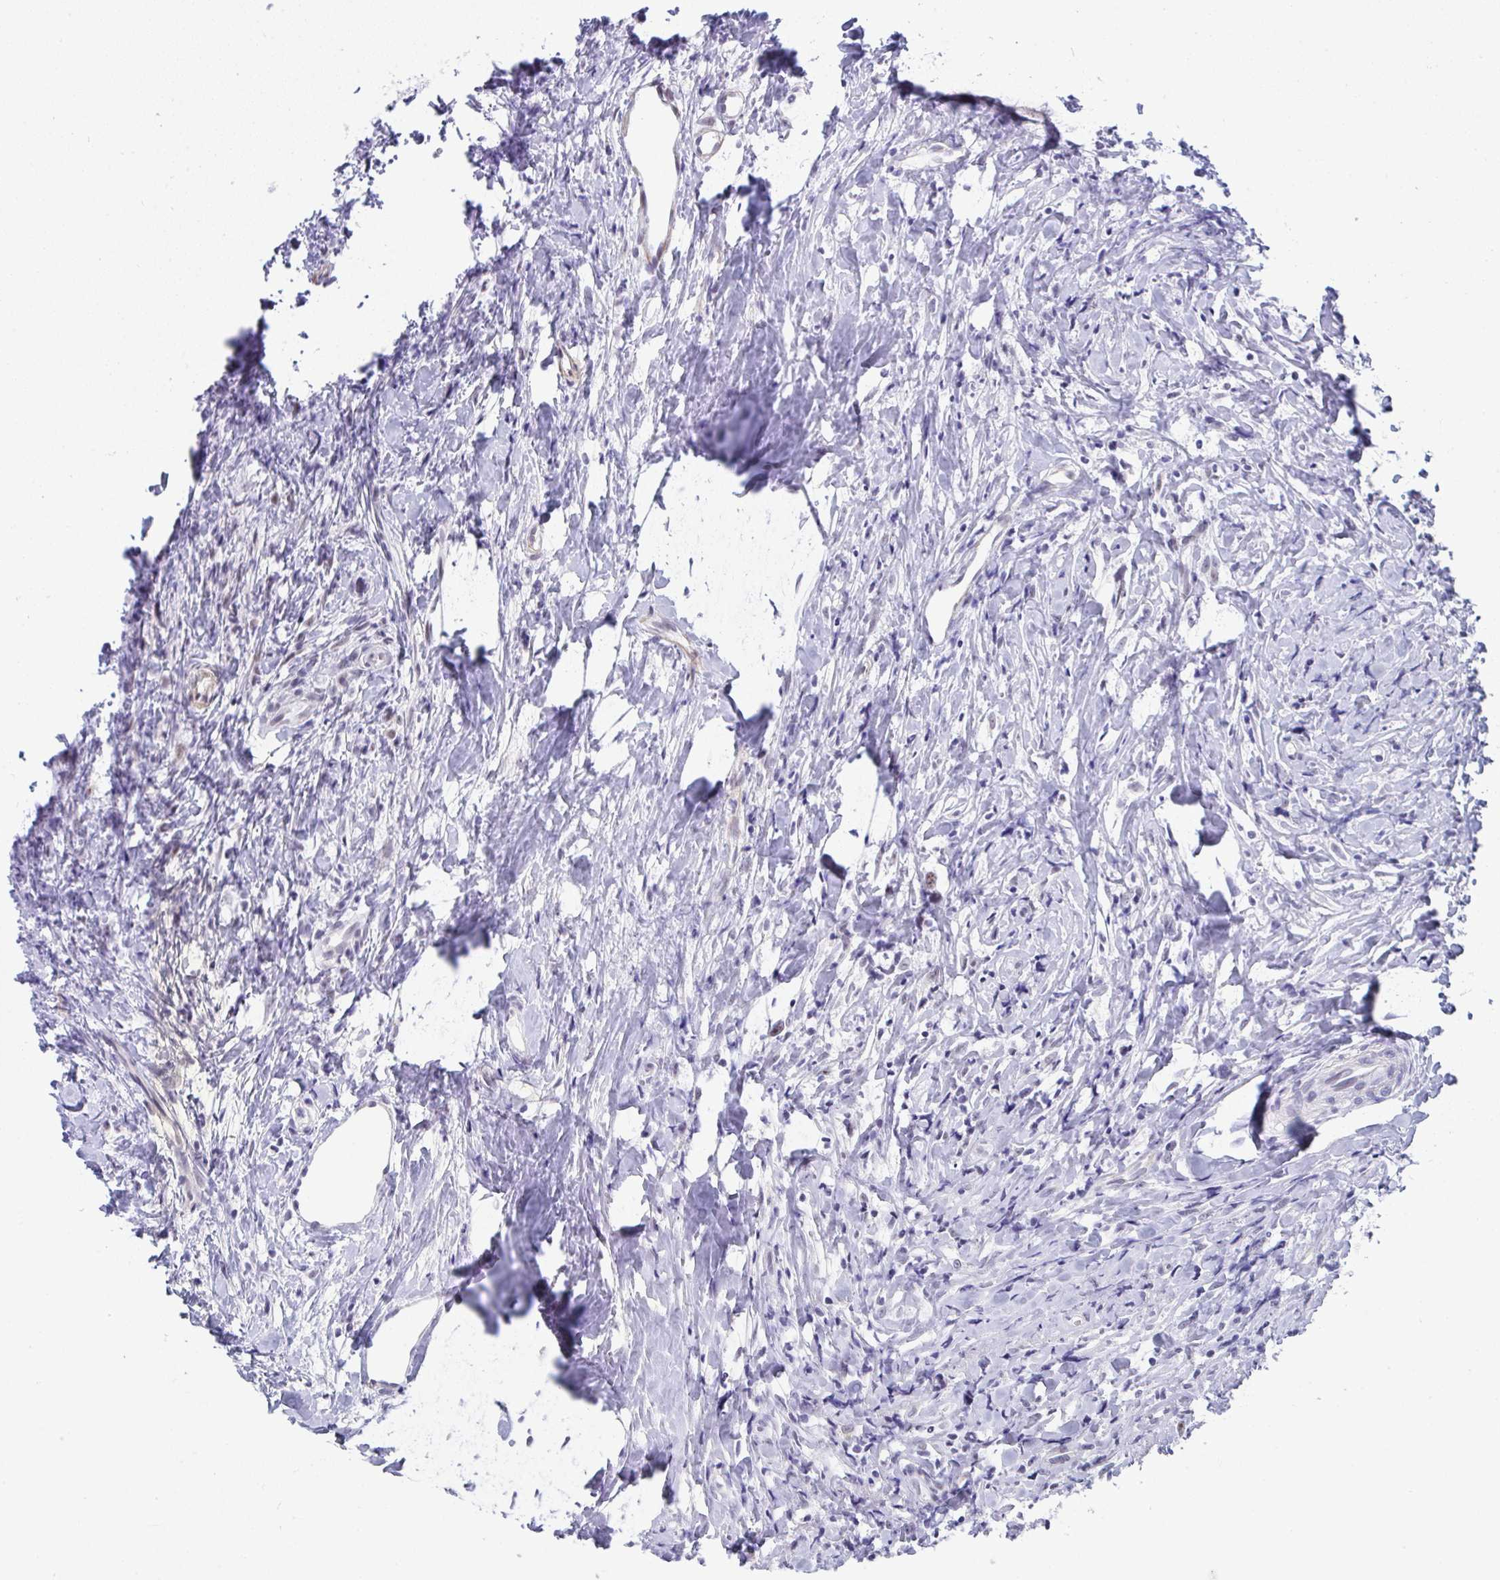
{"staining": {"intensity": "negative", "quantity": "none", "location": "none"}, "tissue": "lymphoma", "cell_type": "Tumor cells", "image_type": "cancer", "snomed": [{"axis": "morphology", "description": "Hodgkin's disease, NOS"}, {"axis": "topography", "description": "No Tissue"}], "caption": "The photomicrograph displays no staining of tumor cells in lymphoma.", "gene": "CDK13", "patient": {"sex": "female", "age": 21}}